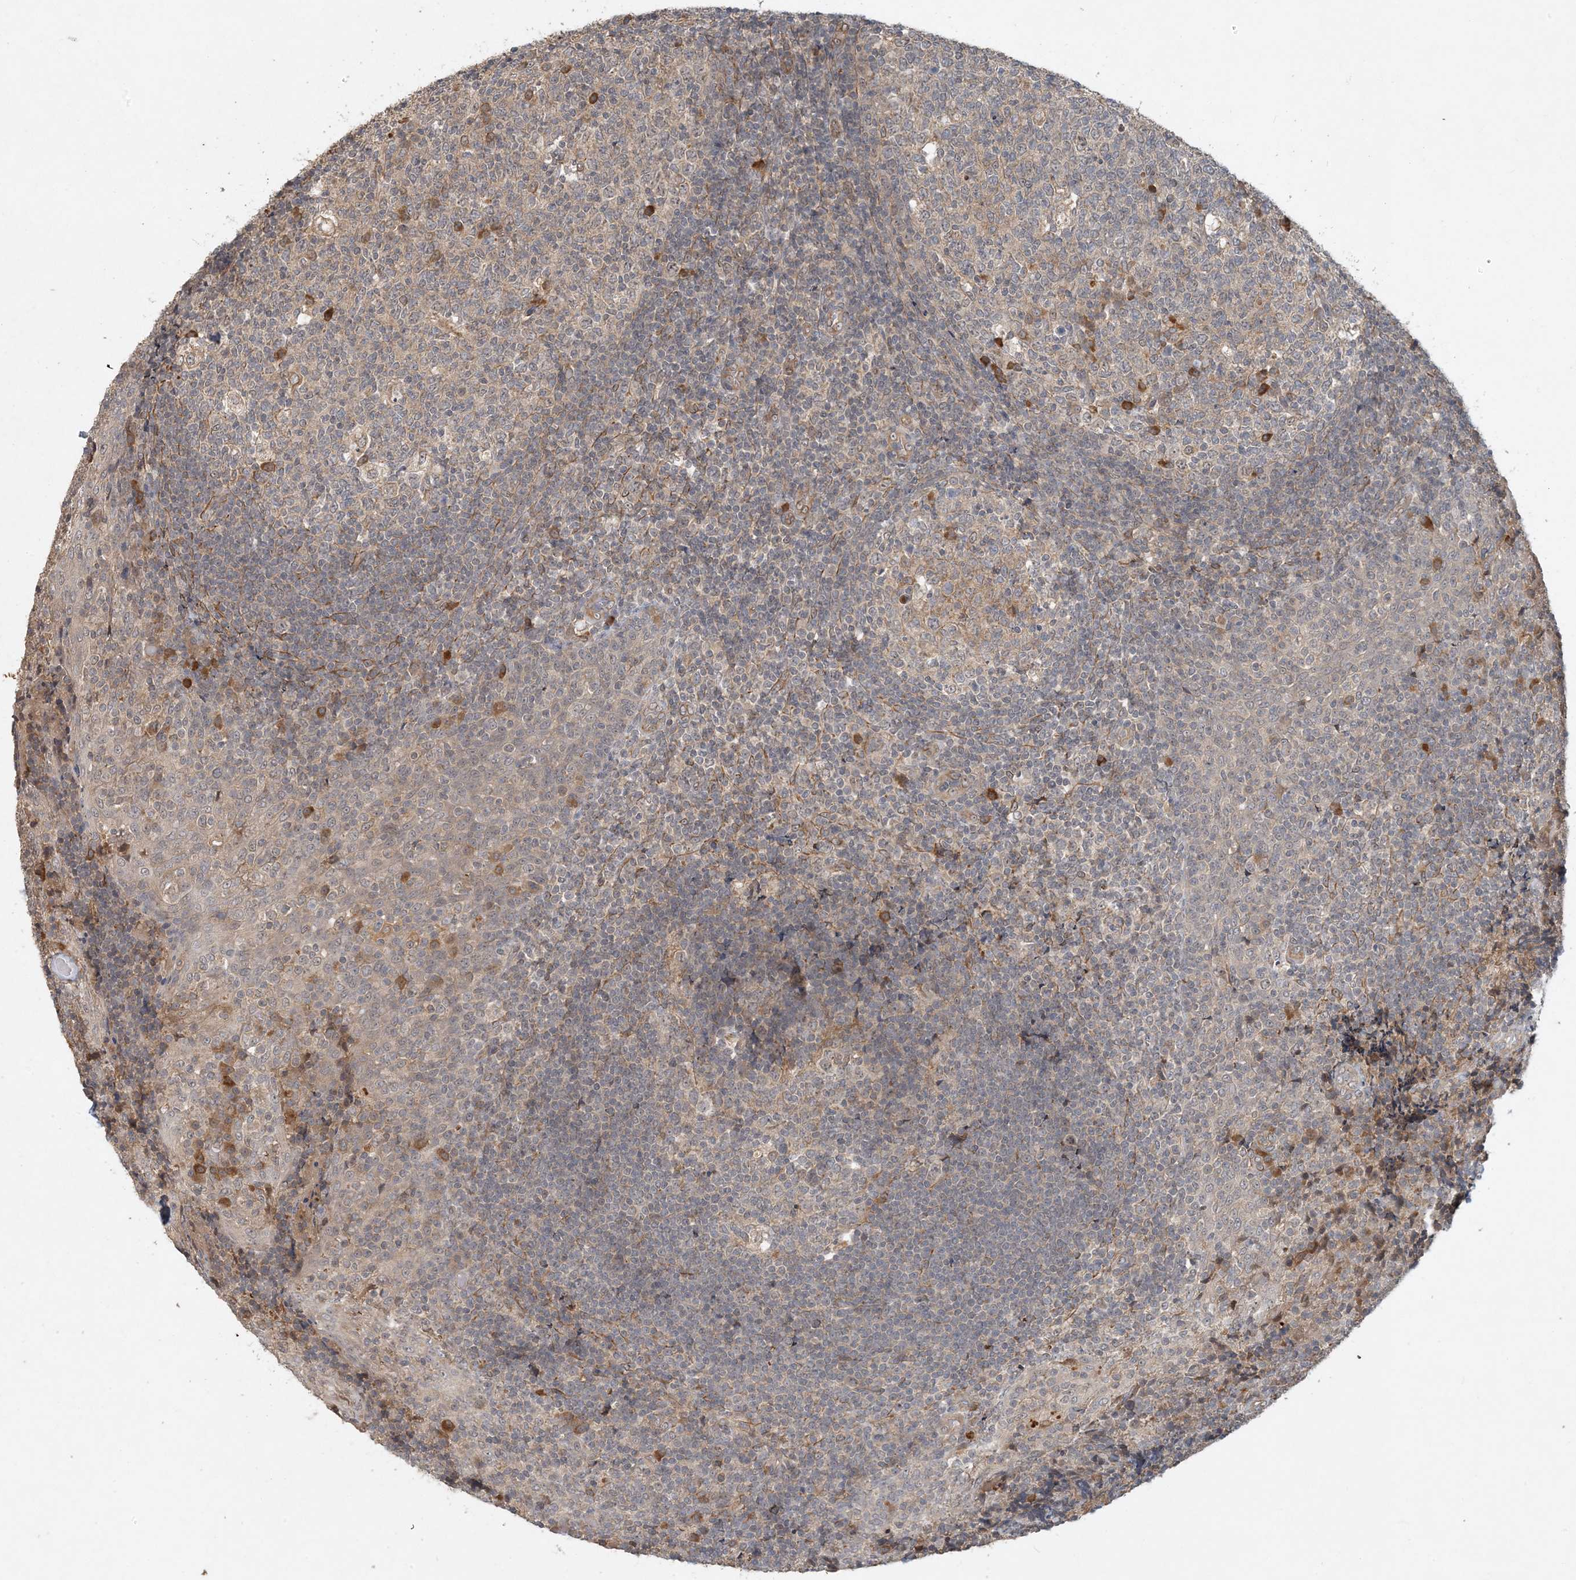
{"staining": {"intensity": "moderate", "quantity": "<25%", "location": "cytoplasmic/membranous"}, "tissue": "tonsil", "cell_type": "Germinal center cells", "image_type": "normal", "snomed": [{"axis": "morphology", "description": "Normal tissue, NOS"}, {"axis": "topography", "description": "Tonsil"}], "caption": "A photomicrograph of human tonsil stained for a protein shows moderate cytoplasmic/membranous brown staining in germinal center cells.", "gene": "ZCCHC4", "patient": {"sex": "female", "age": 19}}